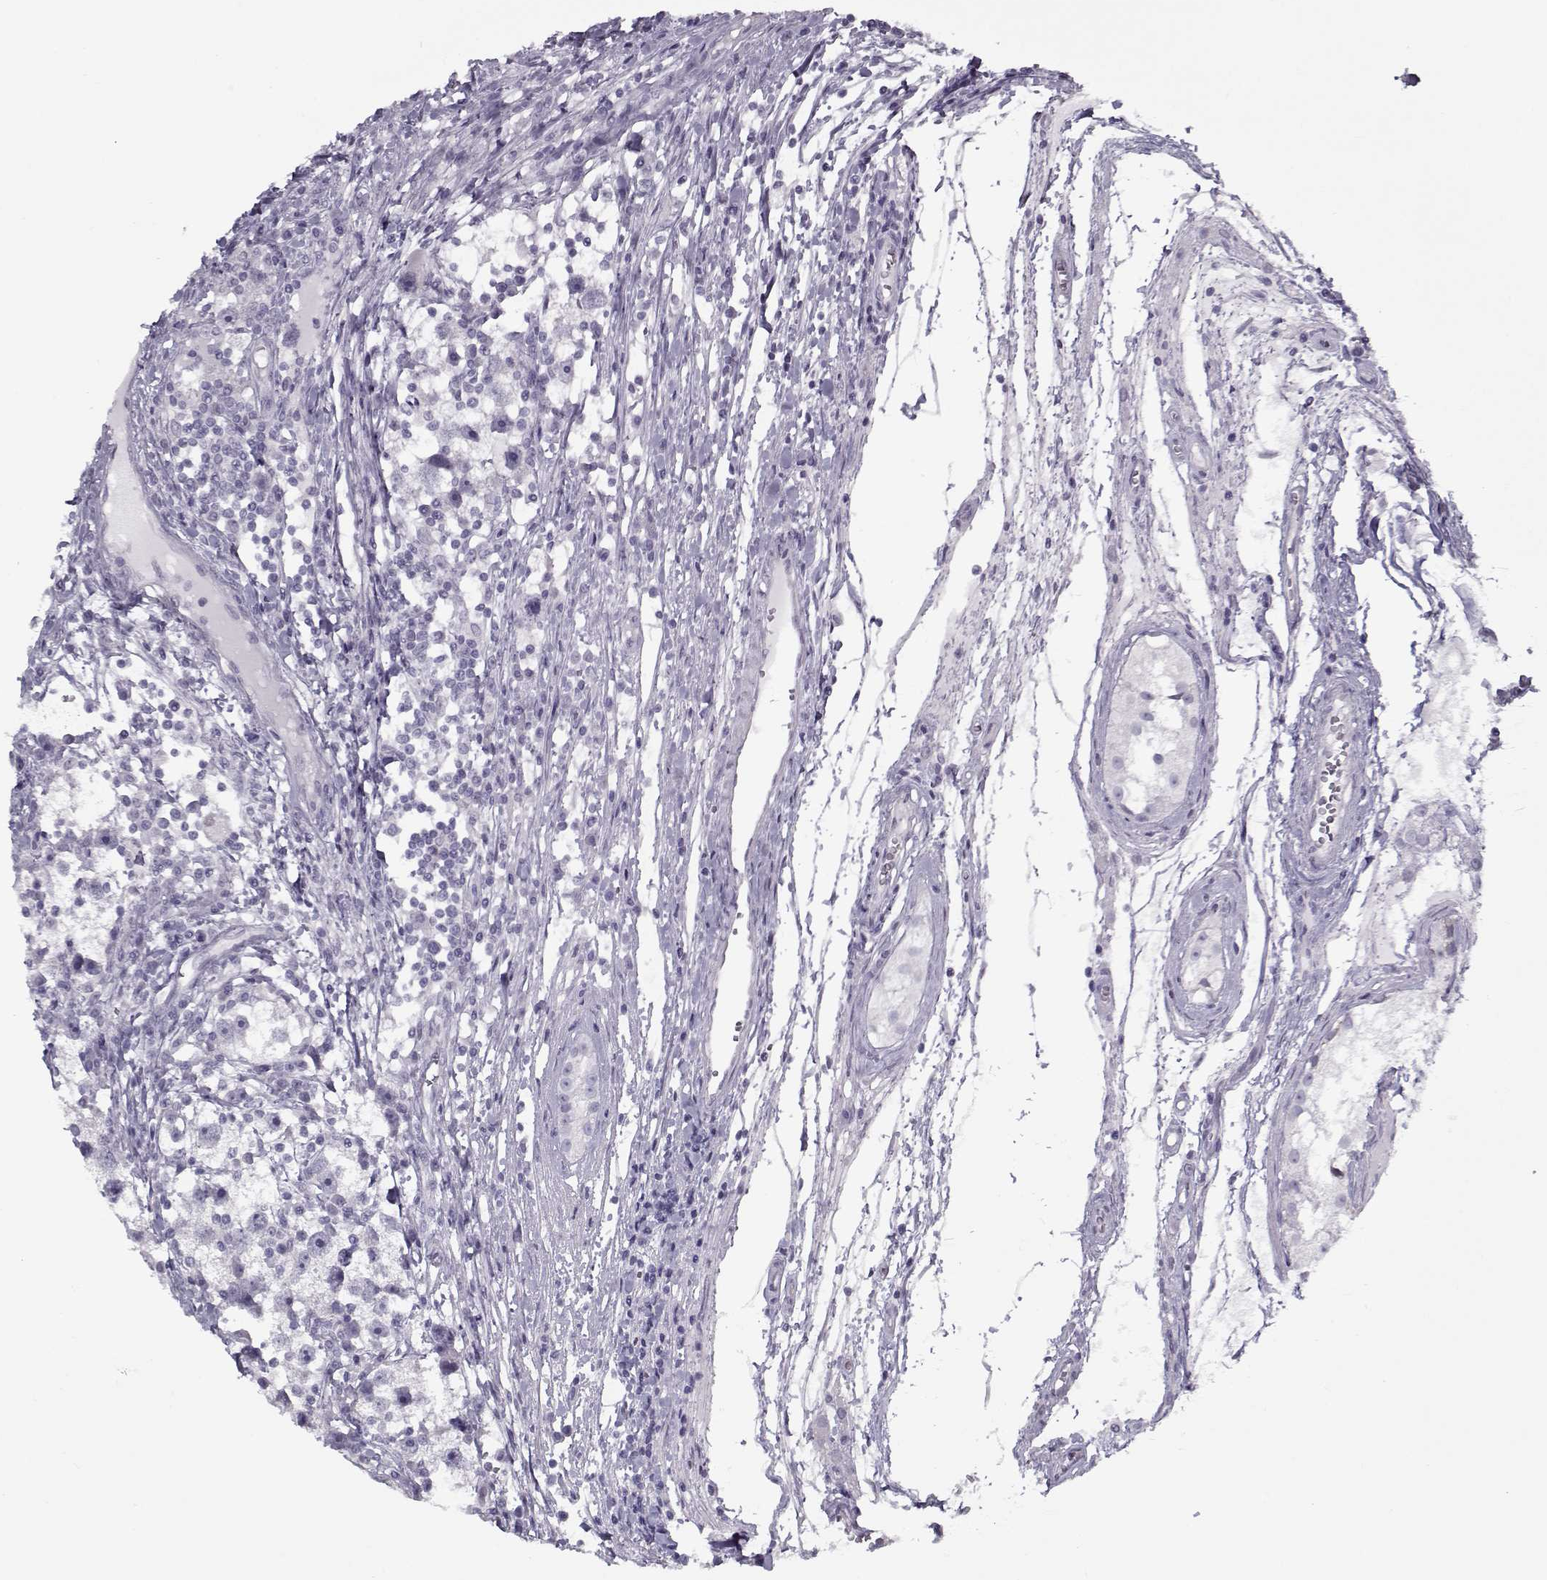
{"staining": {"intensity": "negative", "quantity": "none", "location": "none"}, "tissue": "testis cancer", "cell_type": "Tumor cells", "image_type": "cancer", "snomed": [{"axis": "morphology", "description": "Seminoma, NOS"}, {"axis": "topography", "description": "Testis"}], "caption": "High power microscopy image of an immunohistochemistry micrograph of testis cancer, revealing no significant staining in tumor cells.", "gene": "CIBAR1", "patient": {"sex": "male", "age": 30}}